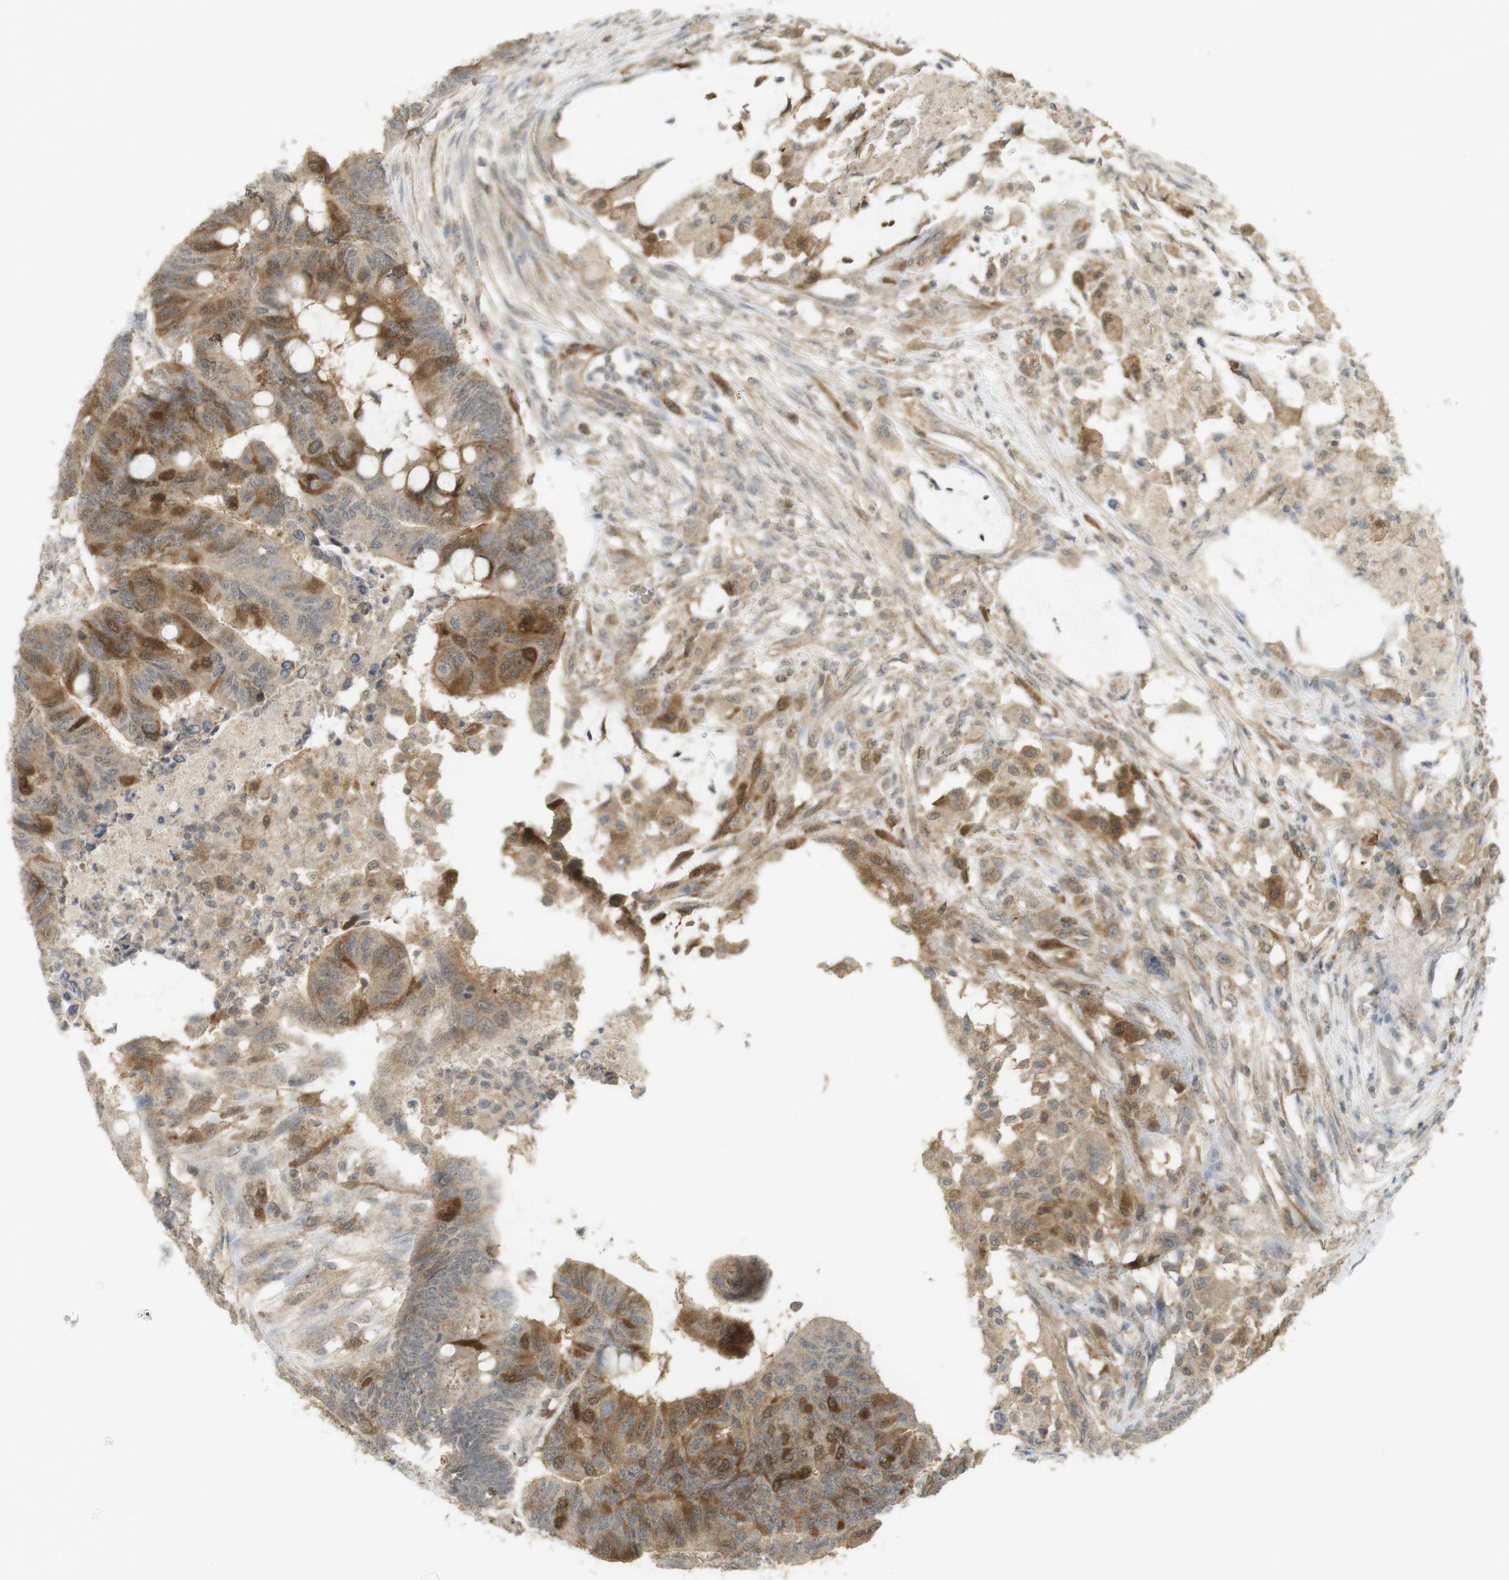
{"staining": {"intensity": "moderate", "quantity": "25%-75%", "location": "cytoplasmic/membranous"}, "tissue": "colorectal cancer", "cell_type": "Tumor cells", "image_type": "cancer", "snomed": [{"axis": "morphology", "description": "Normal tissue, NOS"}, {"axis": "morphology", "description": "Adenocarcinoma, NOS"}, {"axis": "topography", "description": "Rectum"}, {"axis": "topography", "description": "Peripheral nerve tissue"}], "caption": "Immunohistochemistry (DAB (3,3'-diaminobenzidine)) staining of human adenocarcinoma (colorectal) demonstrates moderate cytoplasmic/membranous protein expression in approximately 25%-75% of tumor cells.", "gene": "TTK", "patient": {"sex": "male", "age": 92}}